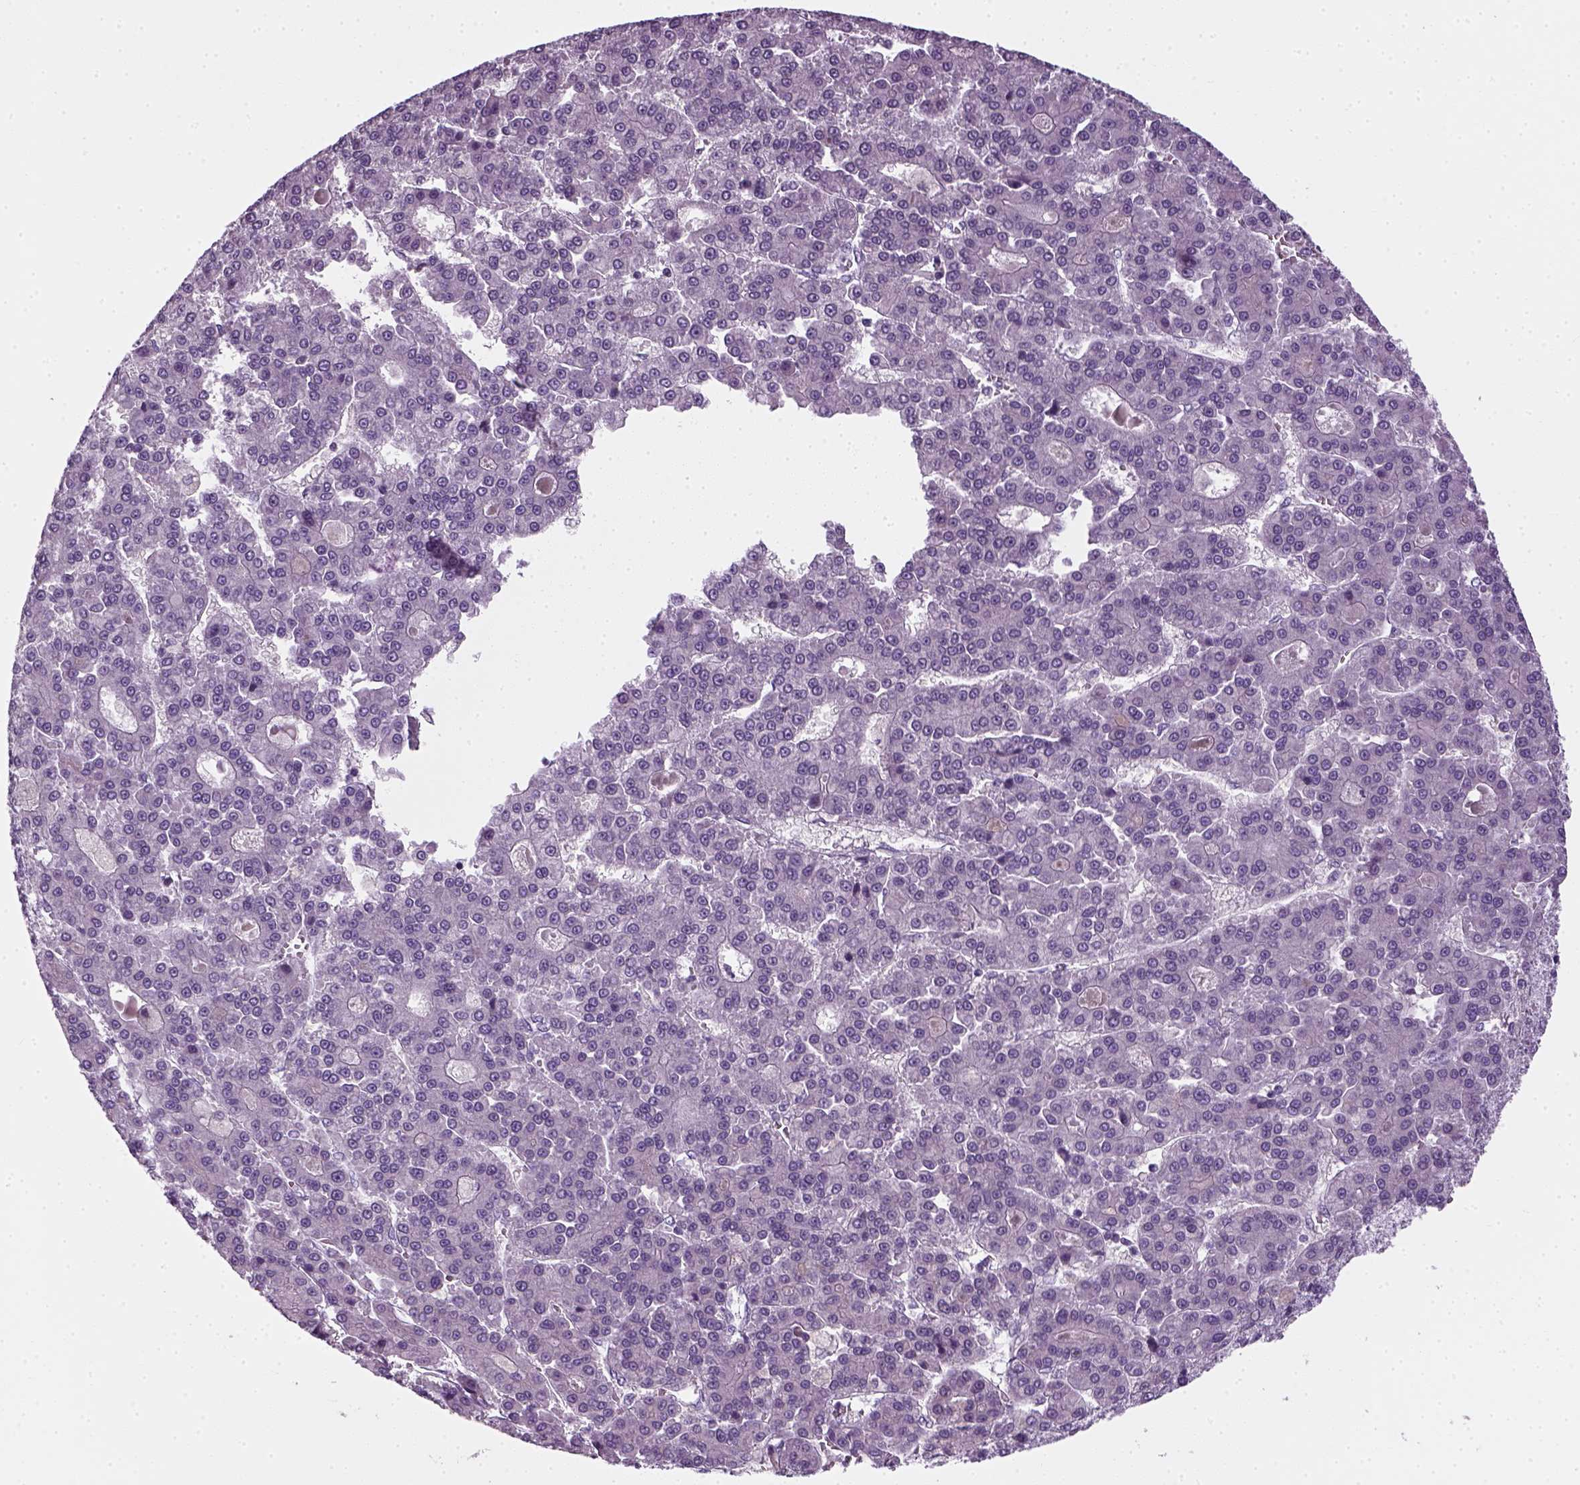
{"staining": {"intensity": "negative", "quantity": "none", "location": "none"}, "tissue": "liver cancer", "cell_type": "Tumor cells", "image_type": "cancer", "snomed": [{"axis": "morphology", "description": "Carcinoma, Hepatocellular, NOS"}, {"axis": "topography", "description": "Liver"}], "caption": "Immunohistochemical staining of hepatocellular carcinoma (liver) shows no significant expression in tumor cells.", "gene": "ELOVL3", "patient": {"sex": "male", "age": 70}}